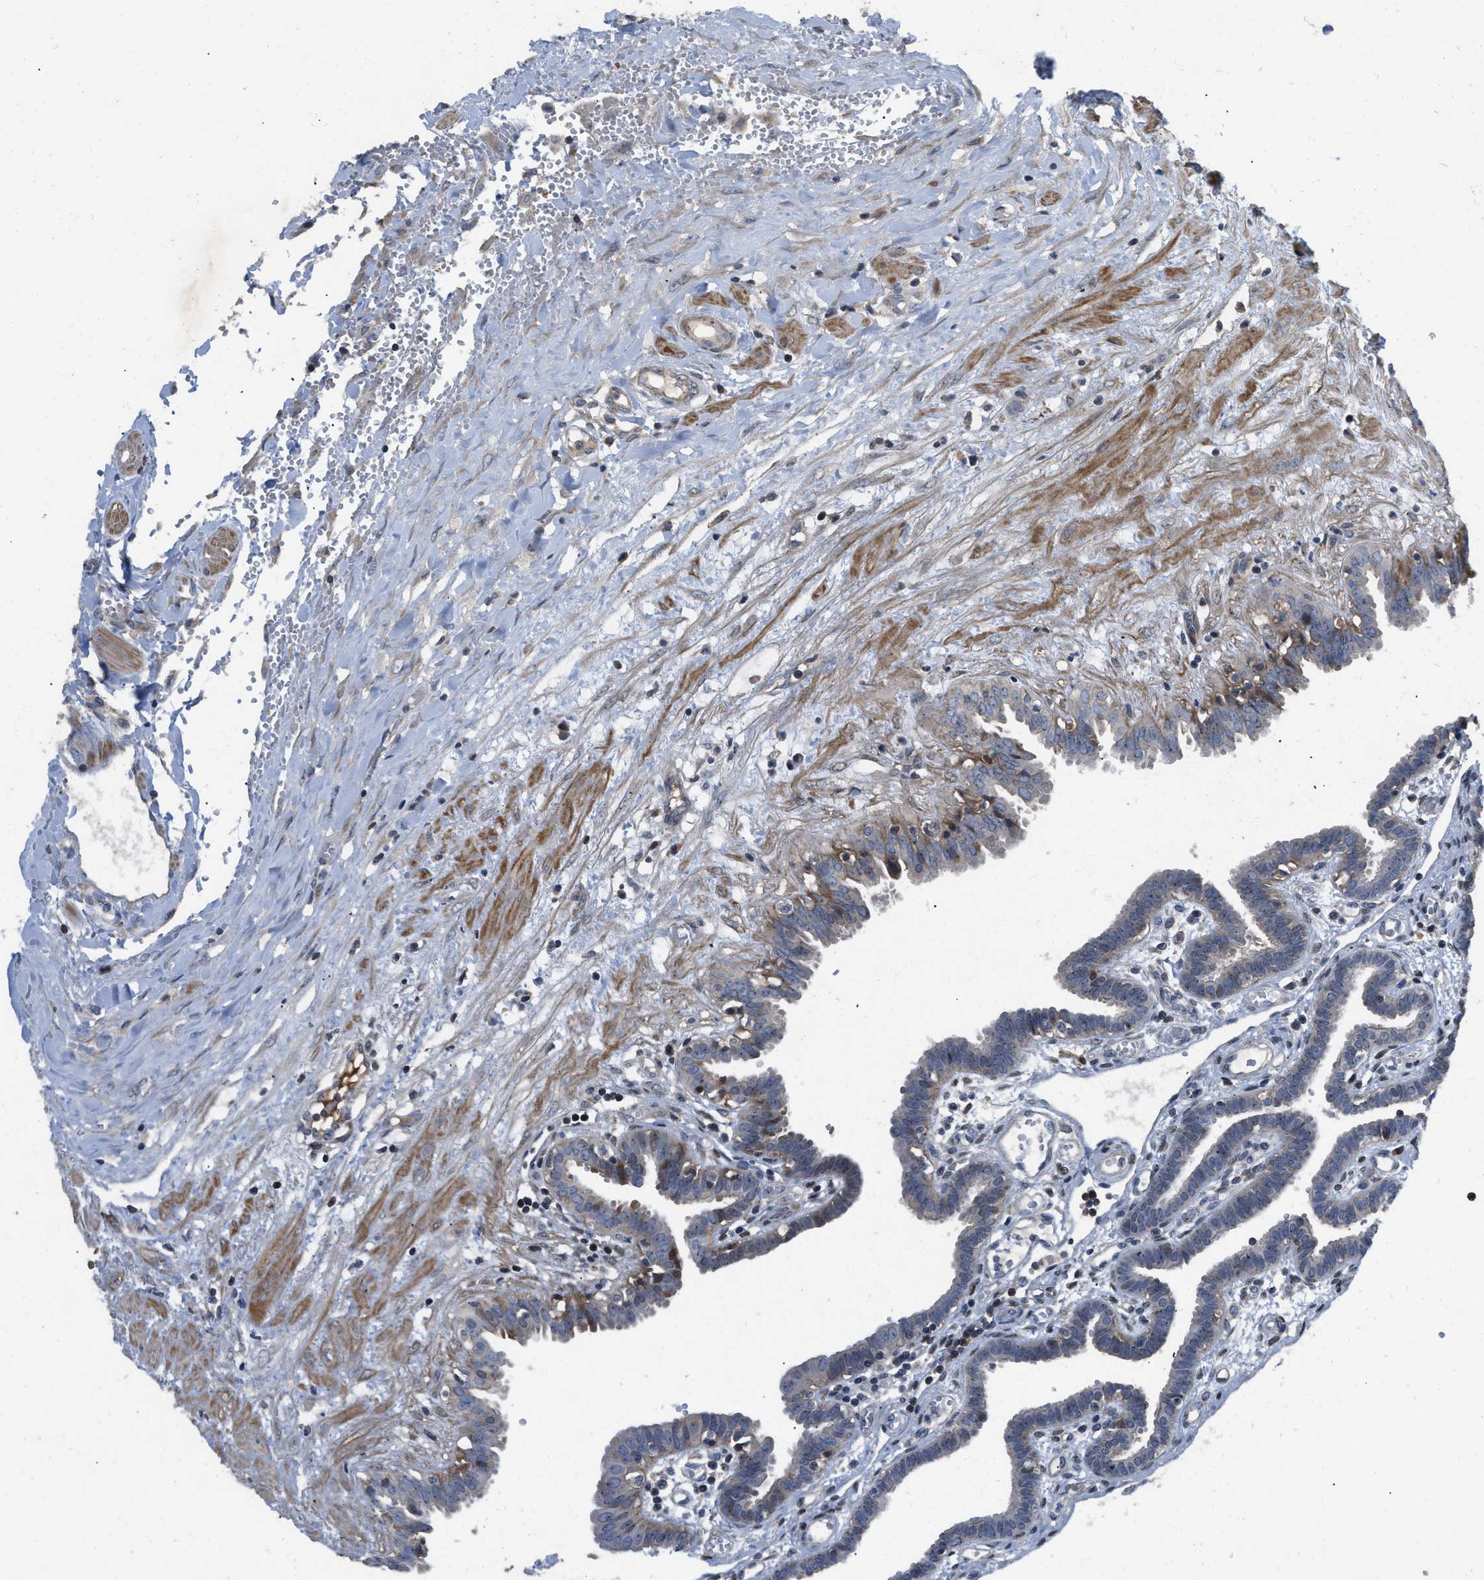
{"staining": {"intensity": "weak", "quantity": ">75%", "location": "cytoplasmic/membranous"}, "tissue": "fallopian tube", "cell_type": "Glandular cells", "image_type": "normal", "snomed": [{"axis": "morphology", "description": "Normal tissue, NOS"}, {"axis": "topography", "description": "Fallopian tube"}, {"axis": "topography", "description": "Placenta"}], "caption": "This is a micrograph of immunohistochemistry staining of unremarkable fallopian tube, which shows weak staining in the cytoplasmic/membranous of glandular cells.", "gene": "PRDM14", "patient": {"sex": "female", "age": 32}}